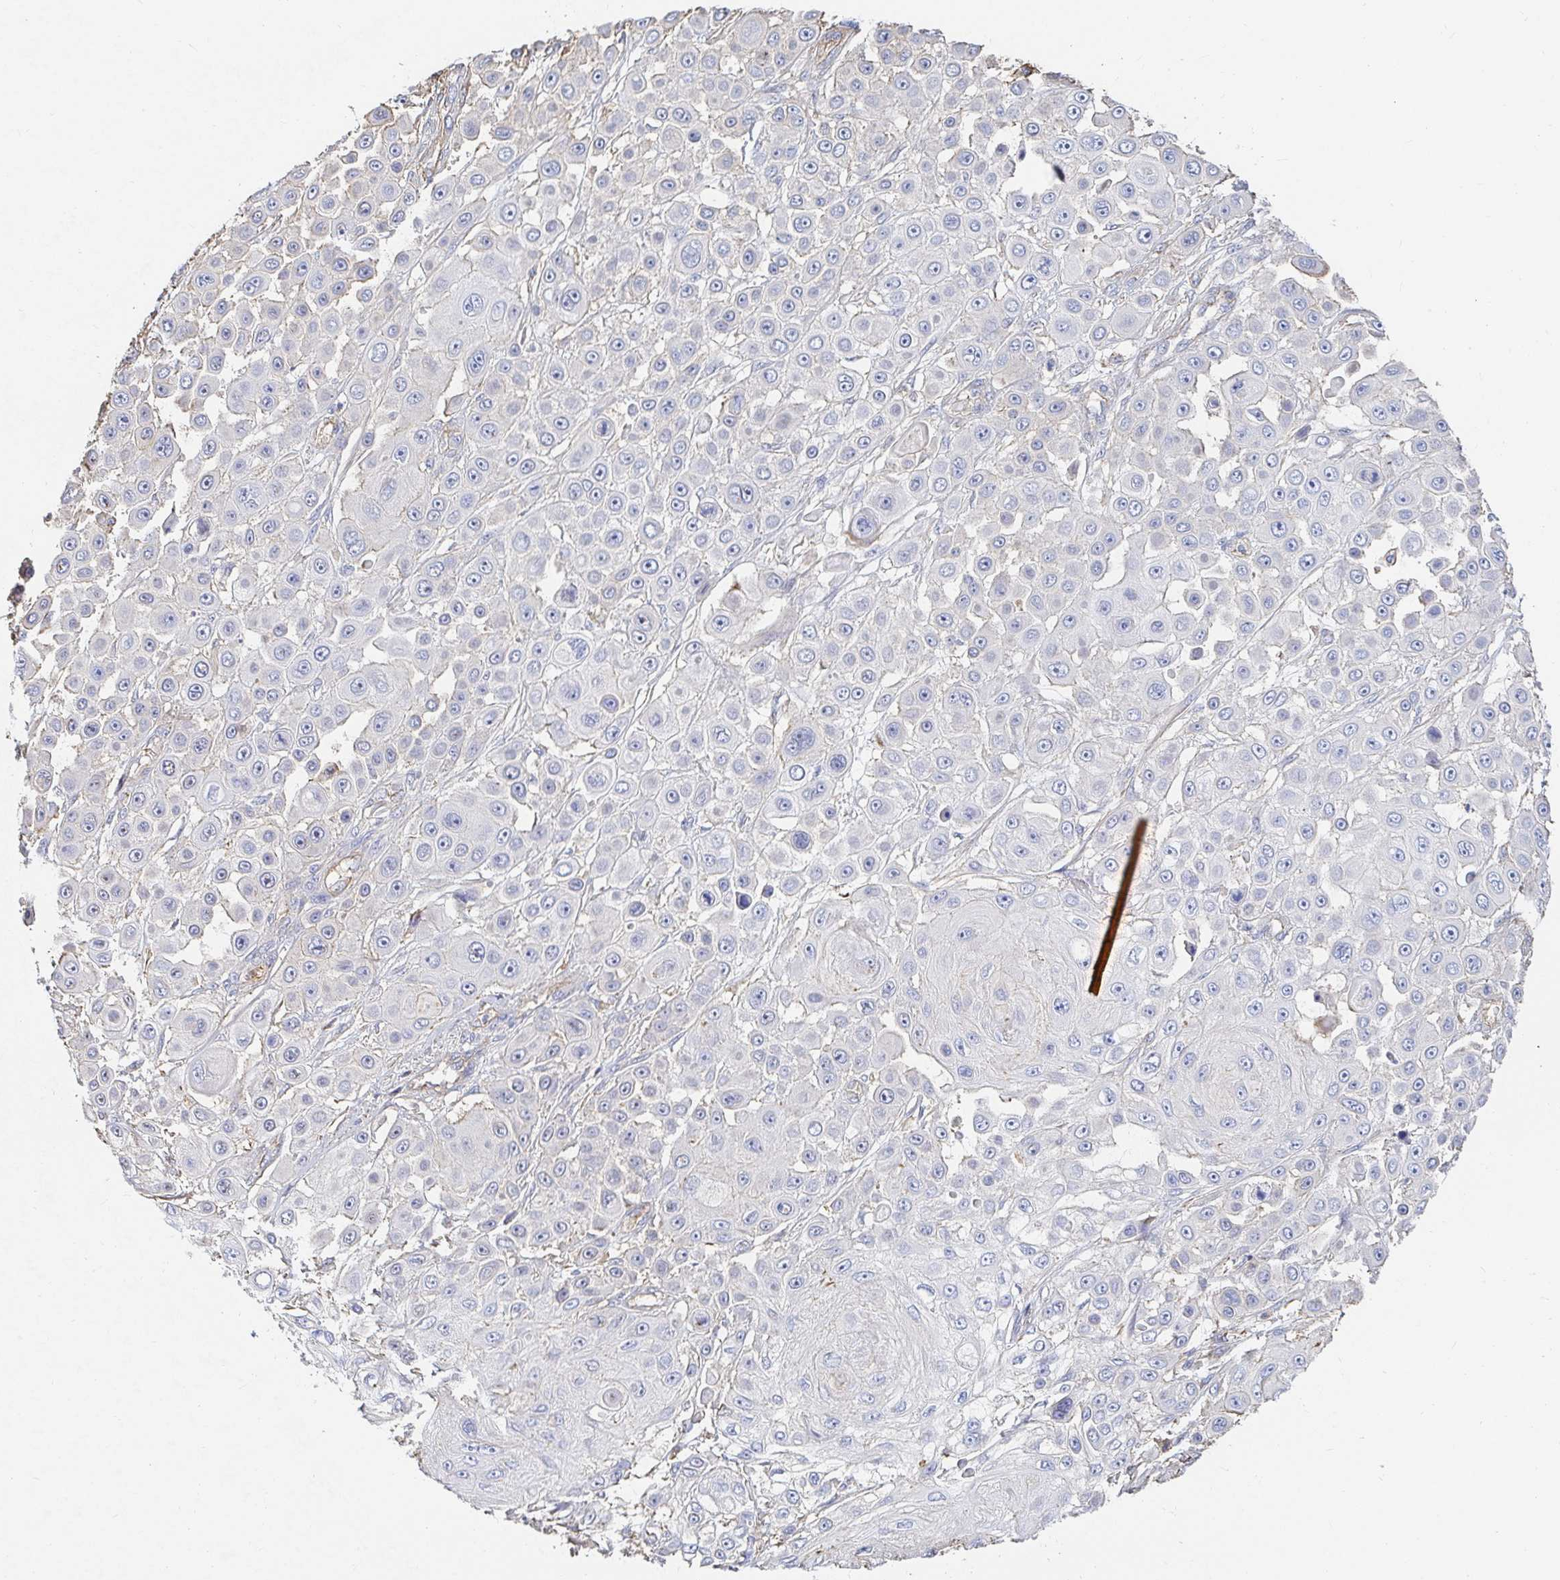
{"staining": {"intensity": "negative", "quantity": "none", "location": "none"}, "tissue": "skin cancer", "cell_type": "Tumor cells", "image_type": "cancer", "snomed": [{"axis": "morphology", "description": "Squamous cell carcinoma, NOS"}, {"axis": "topography", "description": "Skin"}], "caption": "This is an immunohistochemistry (IHC) image of skin cancer. There is no expression in tumor cells.", "gene": "PTPN14", "patient": {"sex": "male", "age": 67}}